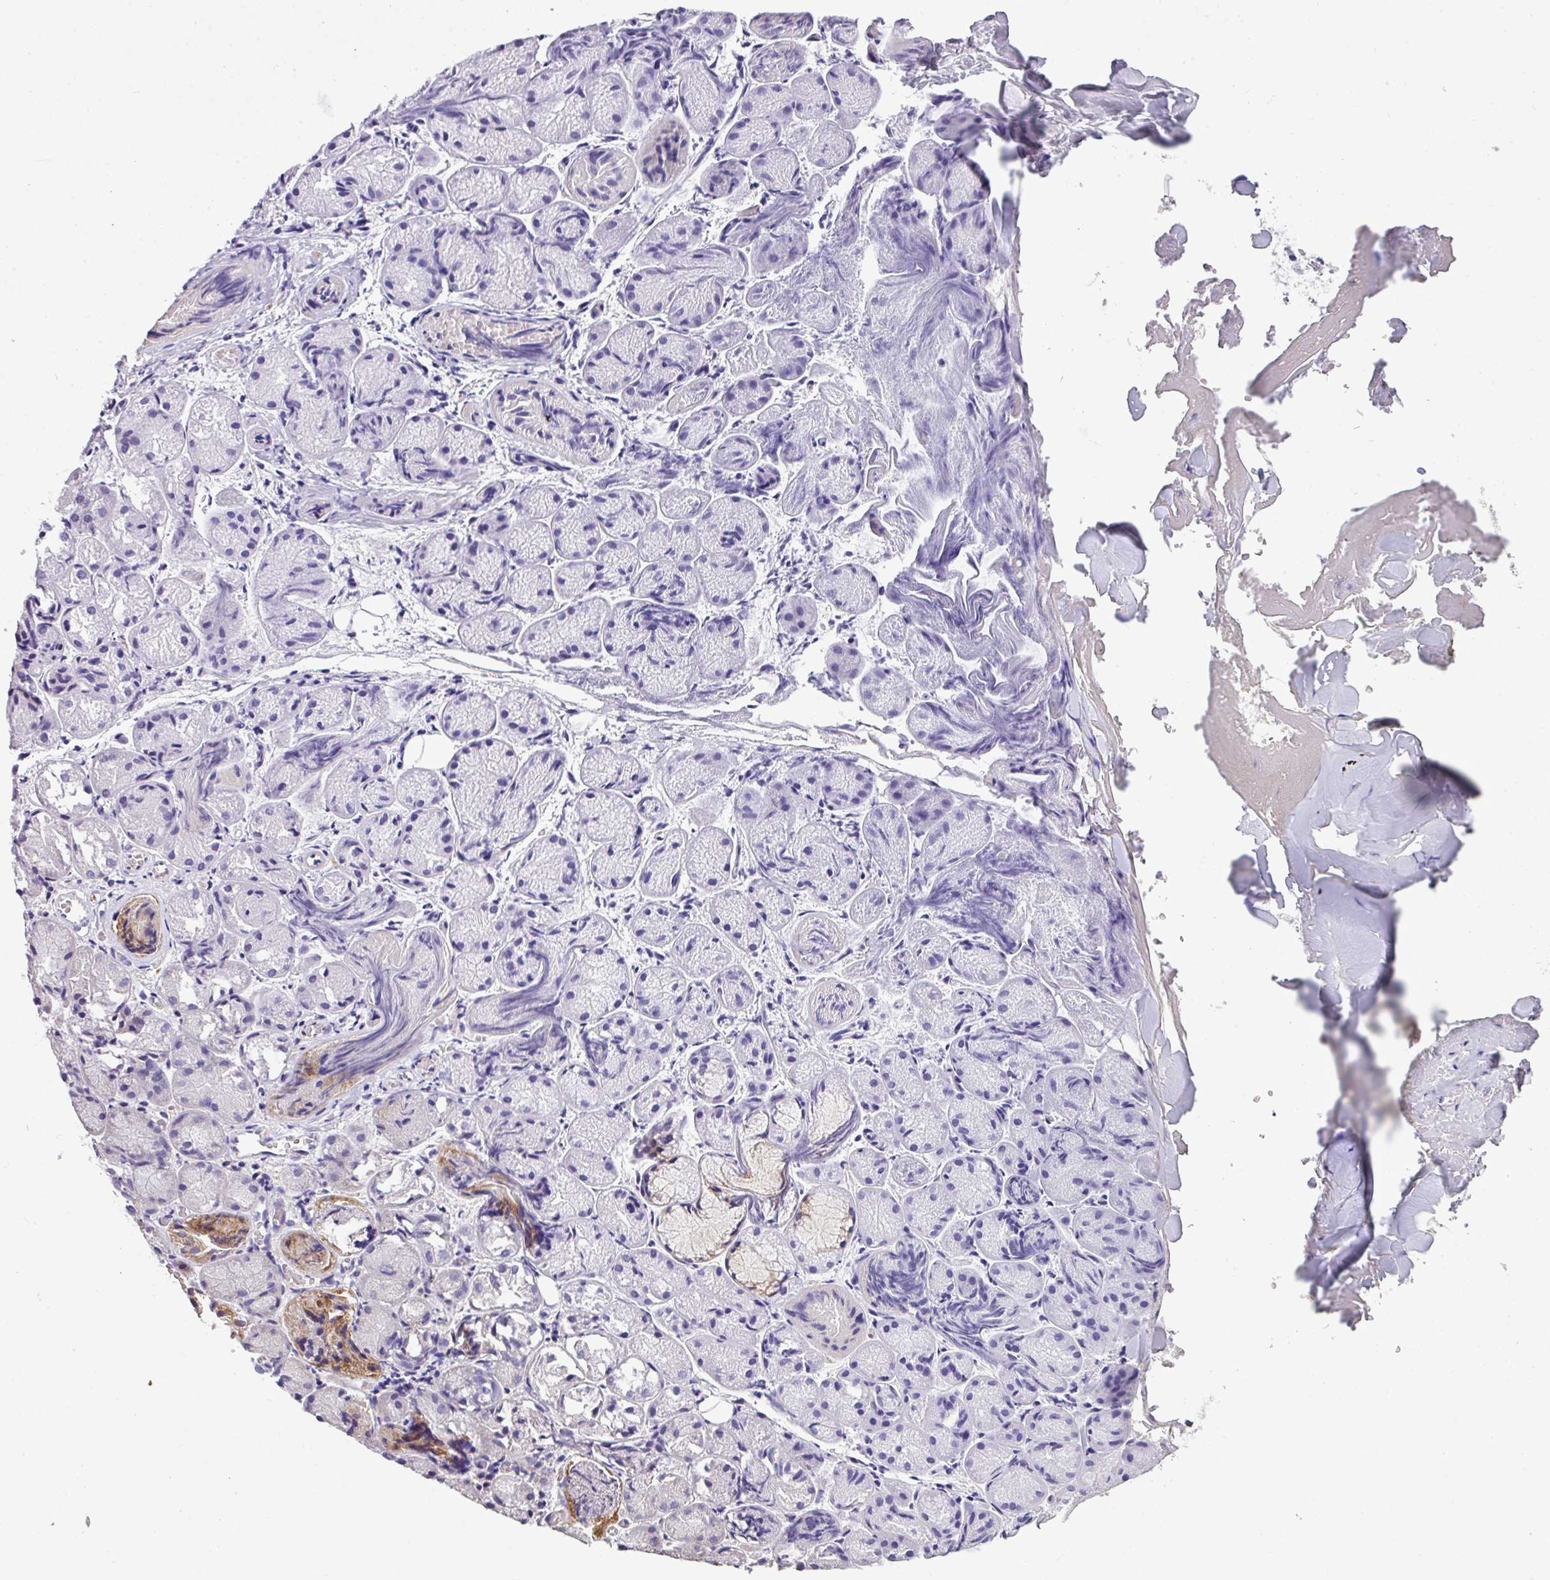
{"staining": {"intensity": "moderate", "quantity": "<25%", "location": "cytoplasmic/membranous"}, "tissue": "salivary gland", "cell_type": "Glandular cells", "image_type": "normal", "snomed": [{"axis": "morphology", "description": "Normal tissue, NOS"}, {"axis": "topography", "description": "Salivary gland"}], "caption": "Immunohistochemistry (IHC) photomicrograph of benign salivary gland: human salivary gland stained using IHC demonstrates low levels of moderate protein expression localized specifically in the cytoplasmic/membranous of glandular cells, appearing as a cytoplasmic/membranous brown color.", "gene": "ANXA2R", "patient": {"sex": "female", "age": 24}}